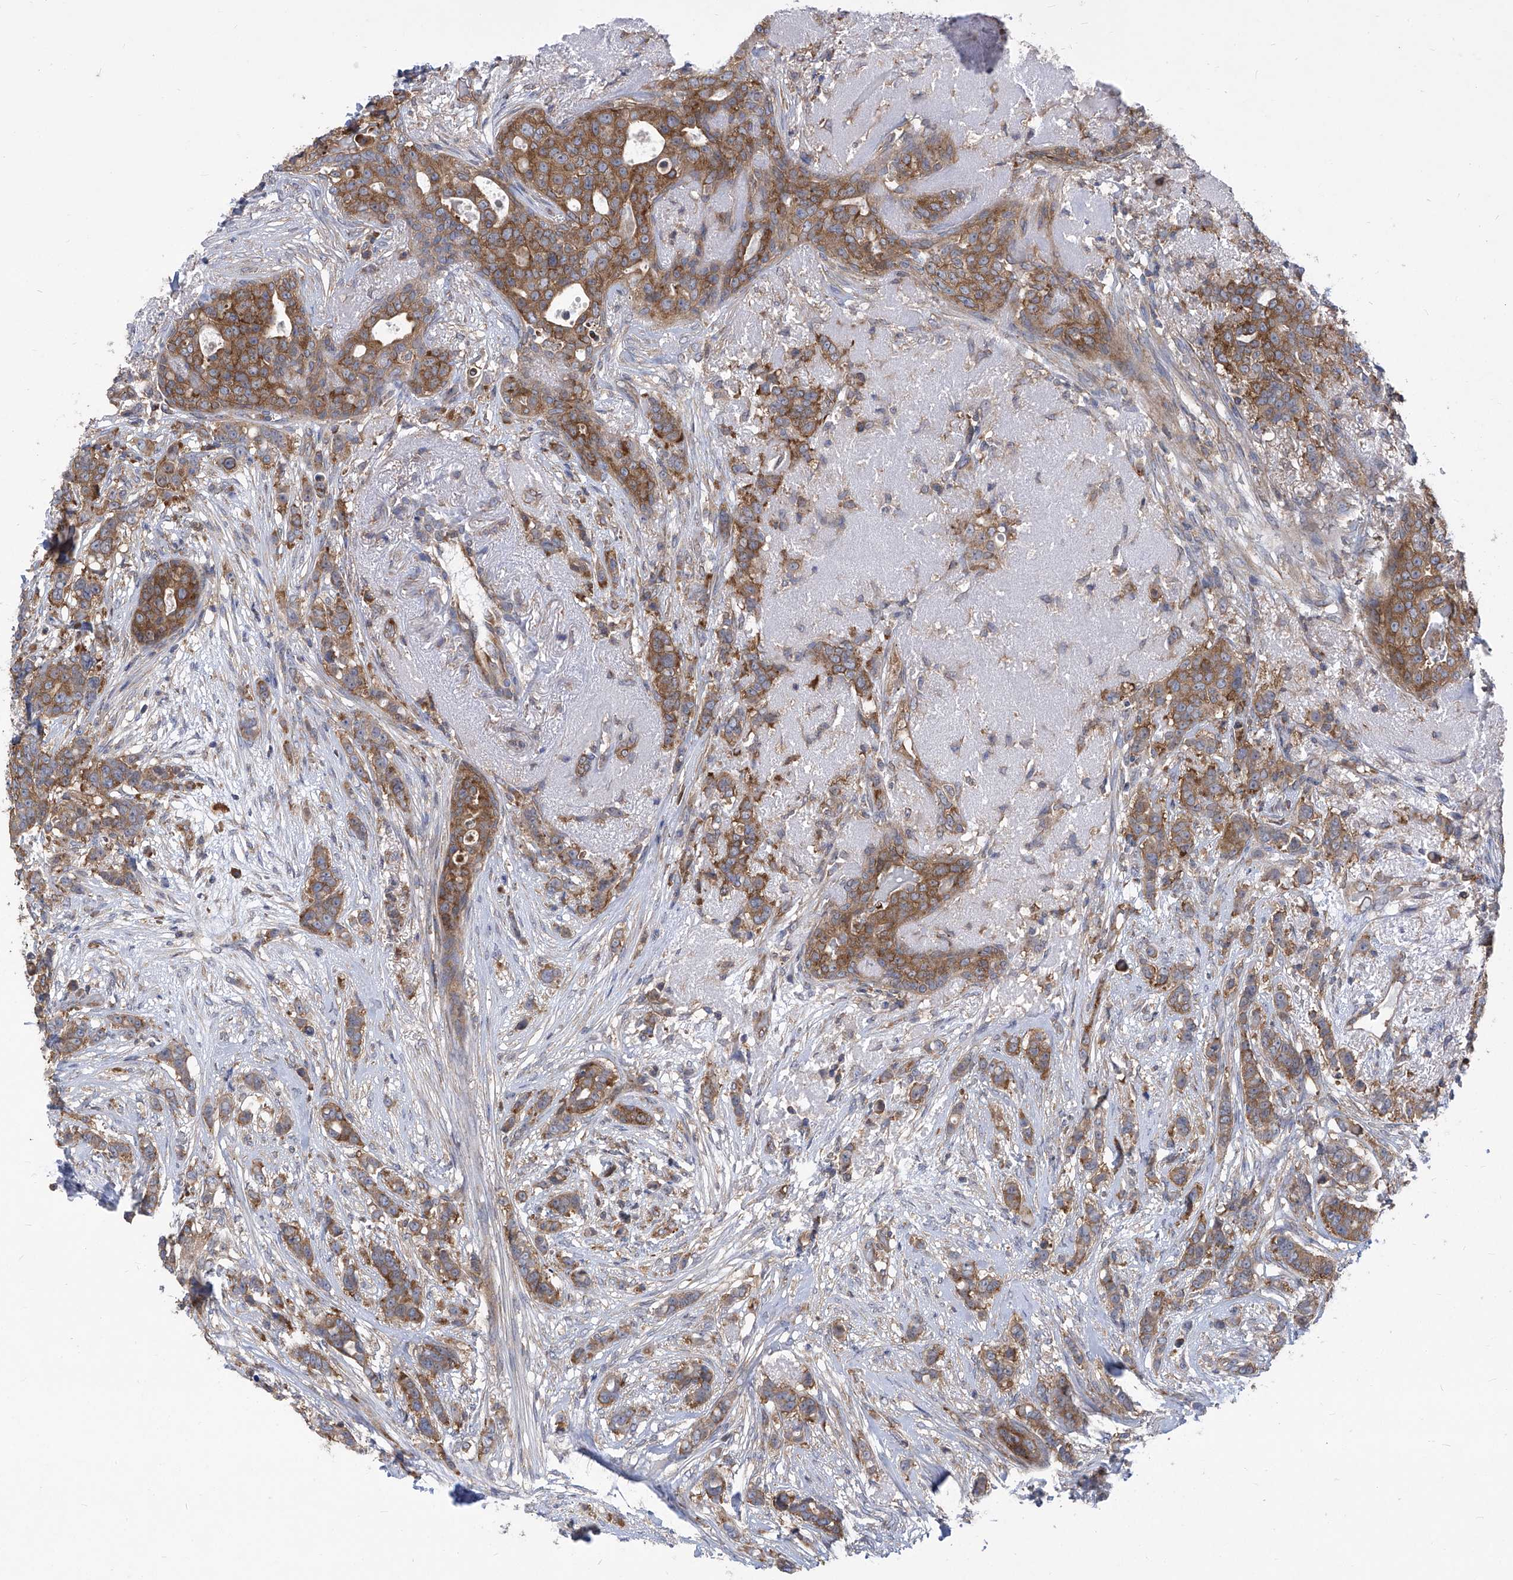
{"staining": {"intensity": "moderate", "quantity": ">75%", "location": "cytoplasmic/membranous"}, "tissue": "breast cancer", "cell_type": "Tumor cells", "image_type": "cancer", "snomed": [{"axis": "morphology", "description": "Lobular carcinoma"}, {"axis": "topography", "description": "Breast"}], "caption": "A micrograph of breast lobular carcinoma stained for a protein displays moderate cytoplasmic/membranous brown staining in tumor cells. (Stains: DAB in brown, nuclei in blue, Microscopy: brightfield microscopy at high magnification).", "gene": "EIF3M", "patient": {"sex": "female", "age": 51}}